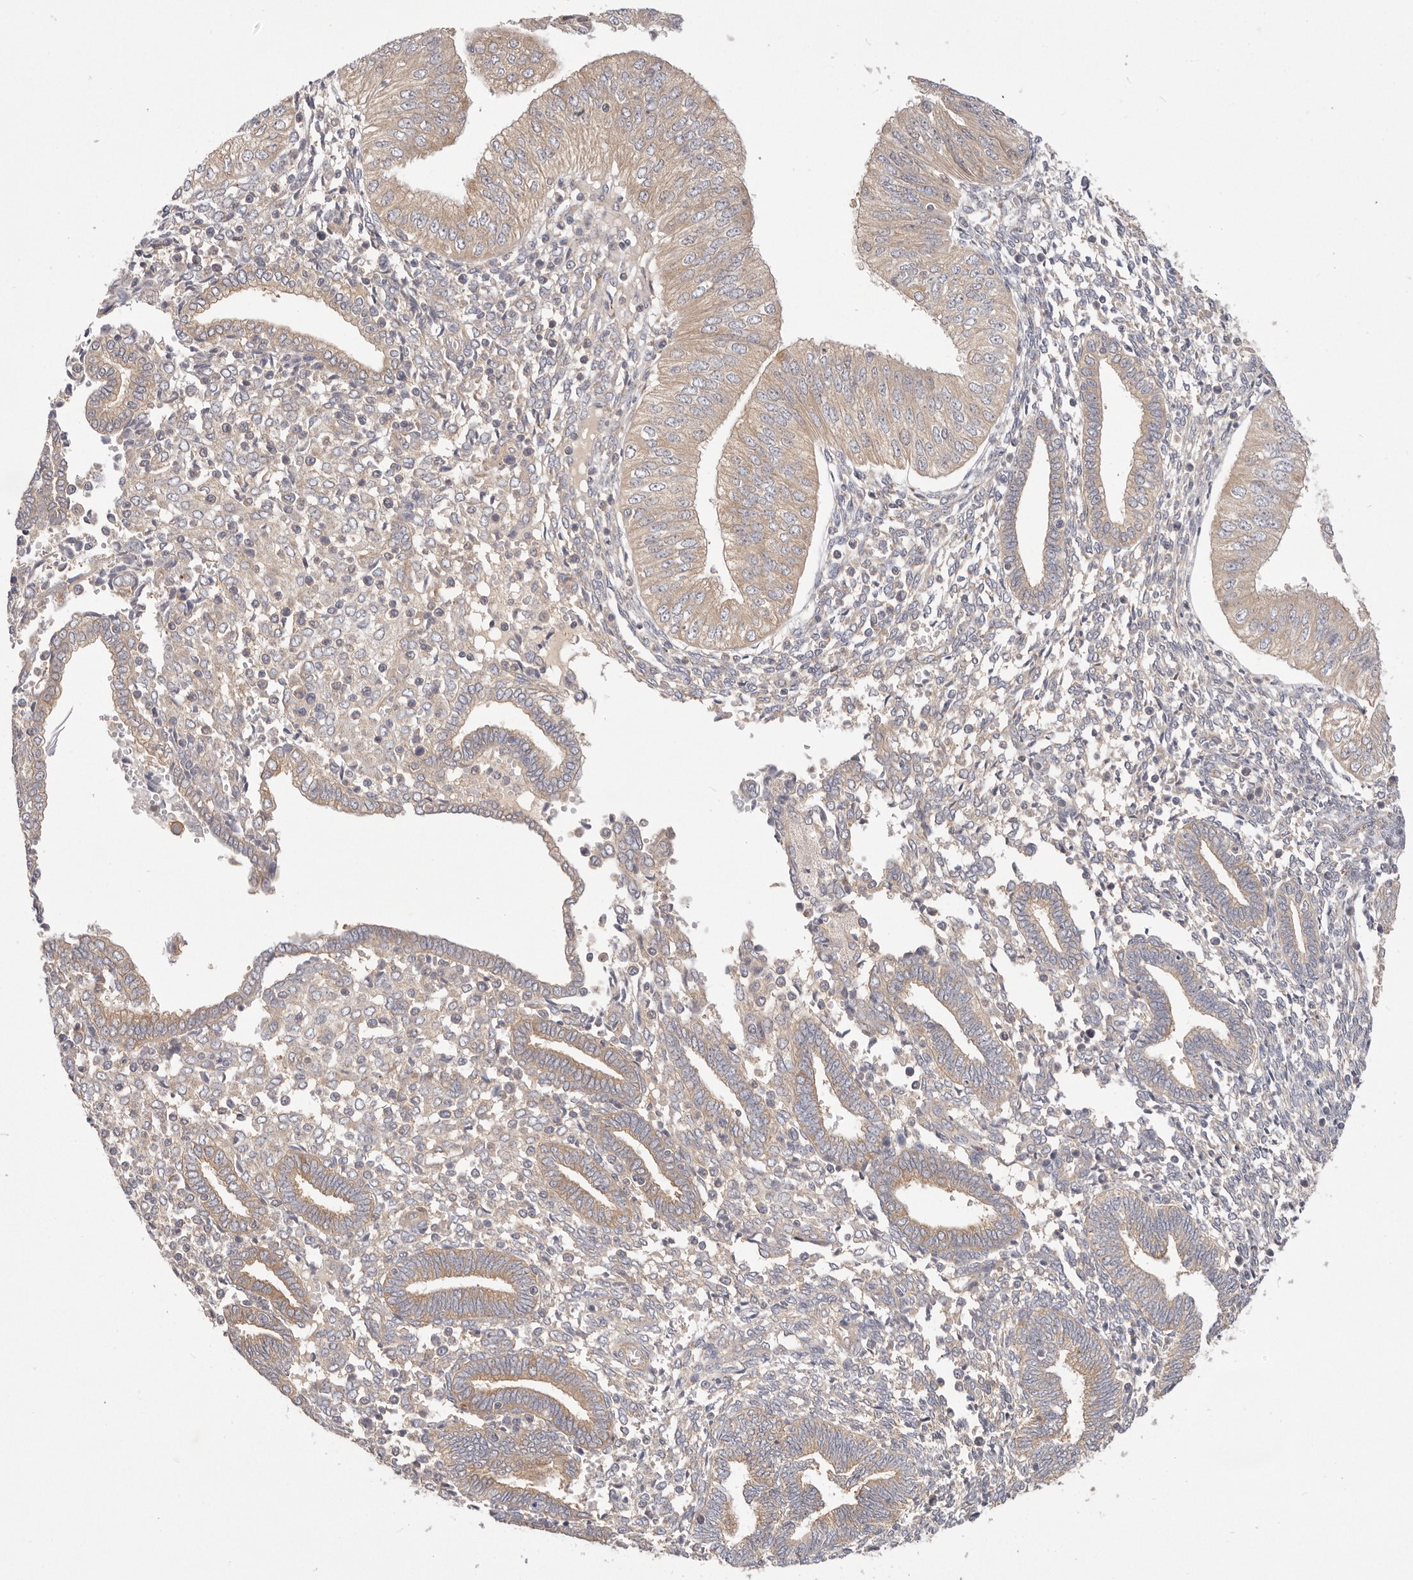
{"staining": {"intensity": "moderate", "quantity": ">75%", "location": "cytoplasmic/membranous"}, "tissue": "endometrial cancer", "cell_type": "Tumor cells", "image_type": "cancer", "snomed": [{"axis": "morphology", "description": "Normal tissue, NOS"}, {"axis": "morphology", "description": "Adenocarcinoma, NOS"}, {"axis": "topography", "description": "Endometrium"}], "caption": "Immunohistochemical staining of endometrial adenocarcinoma exhibits moderate cytoplasmic/membranous protein staining in about >75% of tumor cells. Nuclei are stained in blue.", "gene": "KCMF1", "patient": {"sex": "female", "age": 53}}